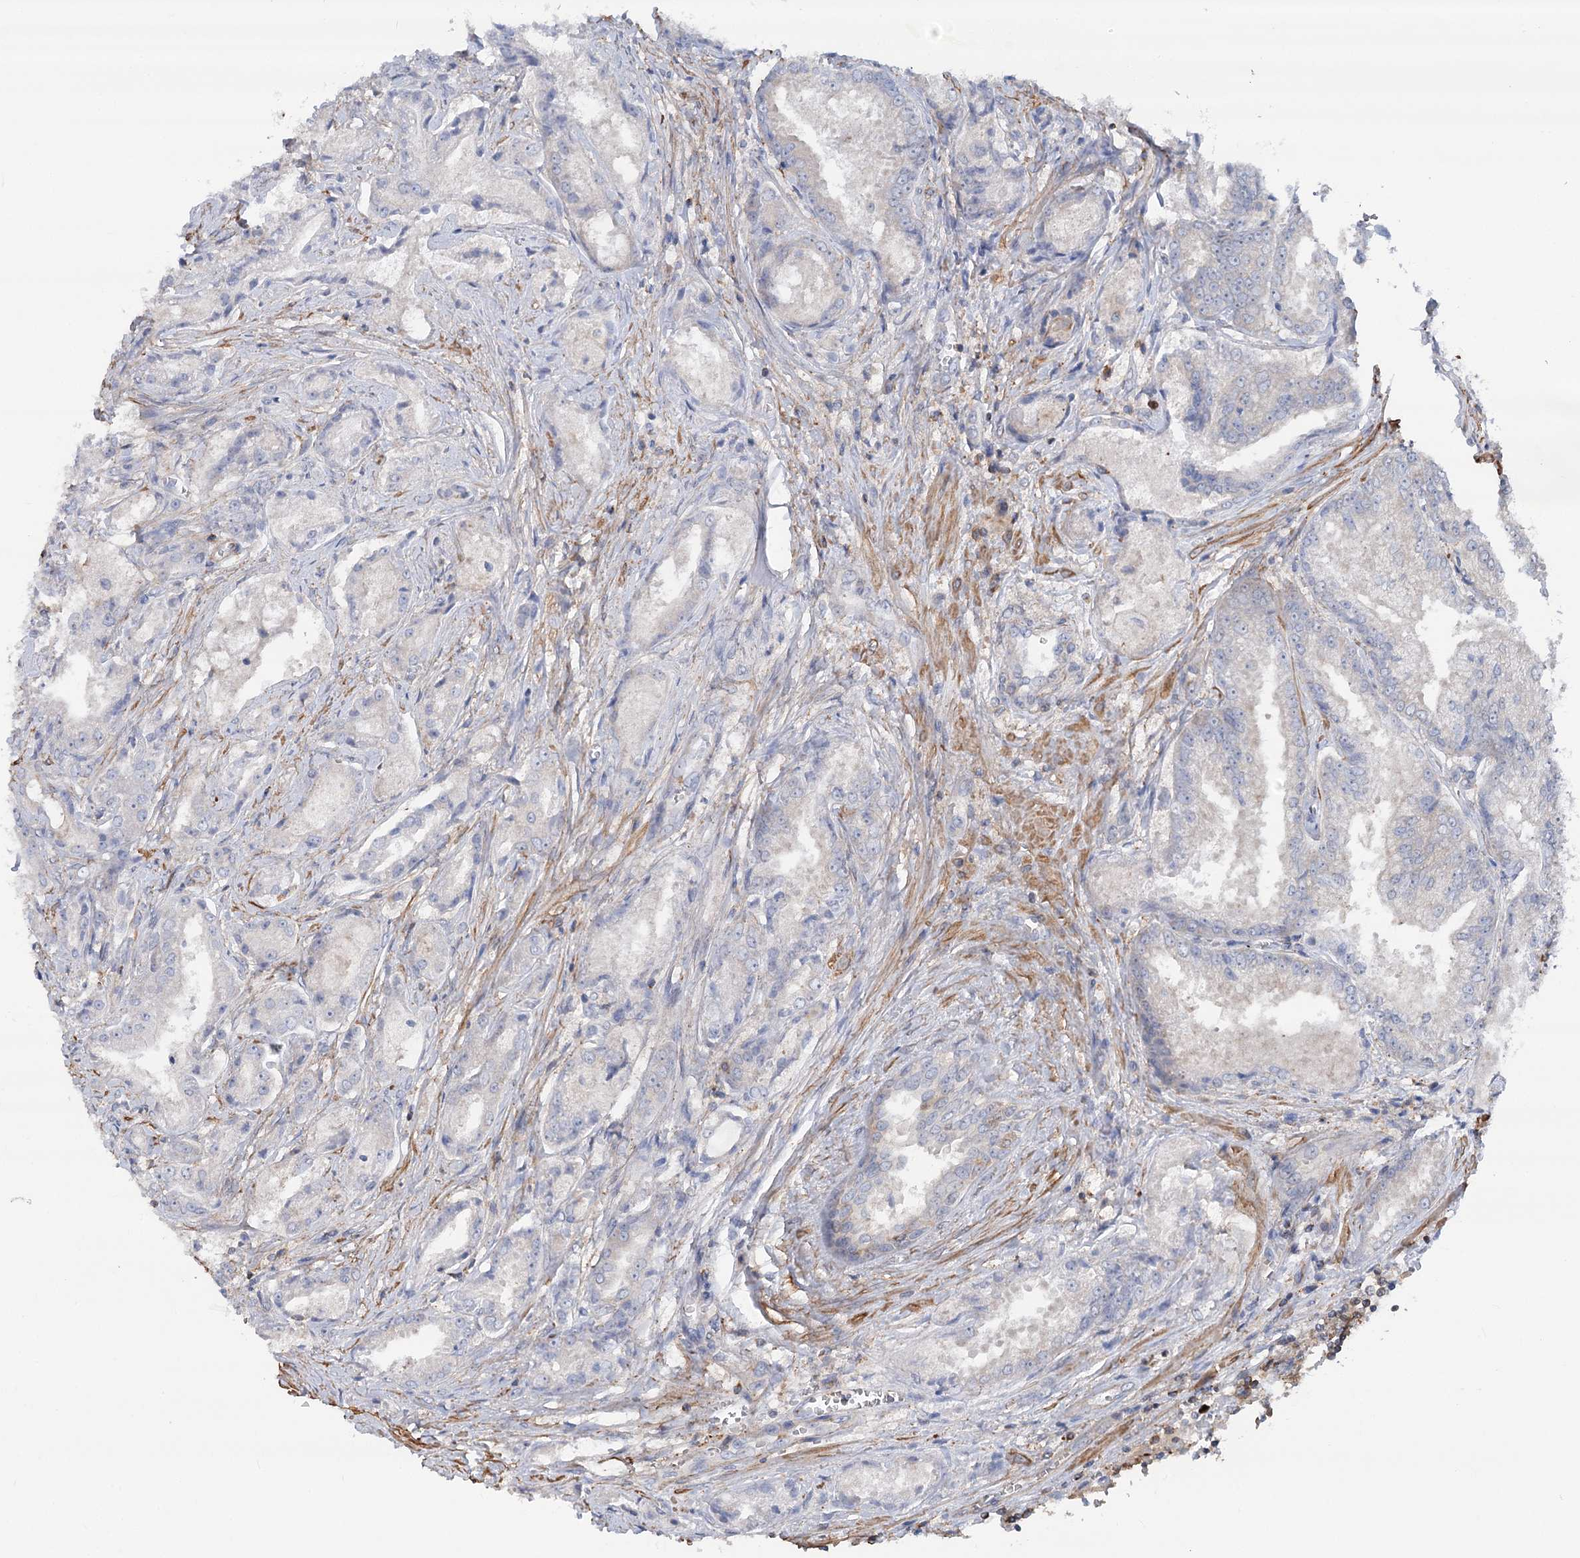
{"staining": {"intensity": "negative", "quantity": "none", "location": "none"}, "tissue": "prostate cancer", "cell_type": "Tumor cells", "image_type": "cancer", "snomed": [{"axis": "morphology", "description": "Adenocarcinoma, High grade"}, {"axis": "topography", "description": "Prostate"}], "caption": "Immunohistochemistry (IHC) photomicrograph of human prostate cancer stained for a protein (brown), which shows no staining in tumor cells.", "gene": "LARP1B", "patient": {"sex": "male", "age": 72}}